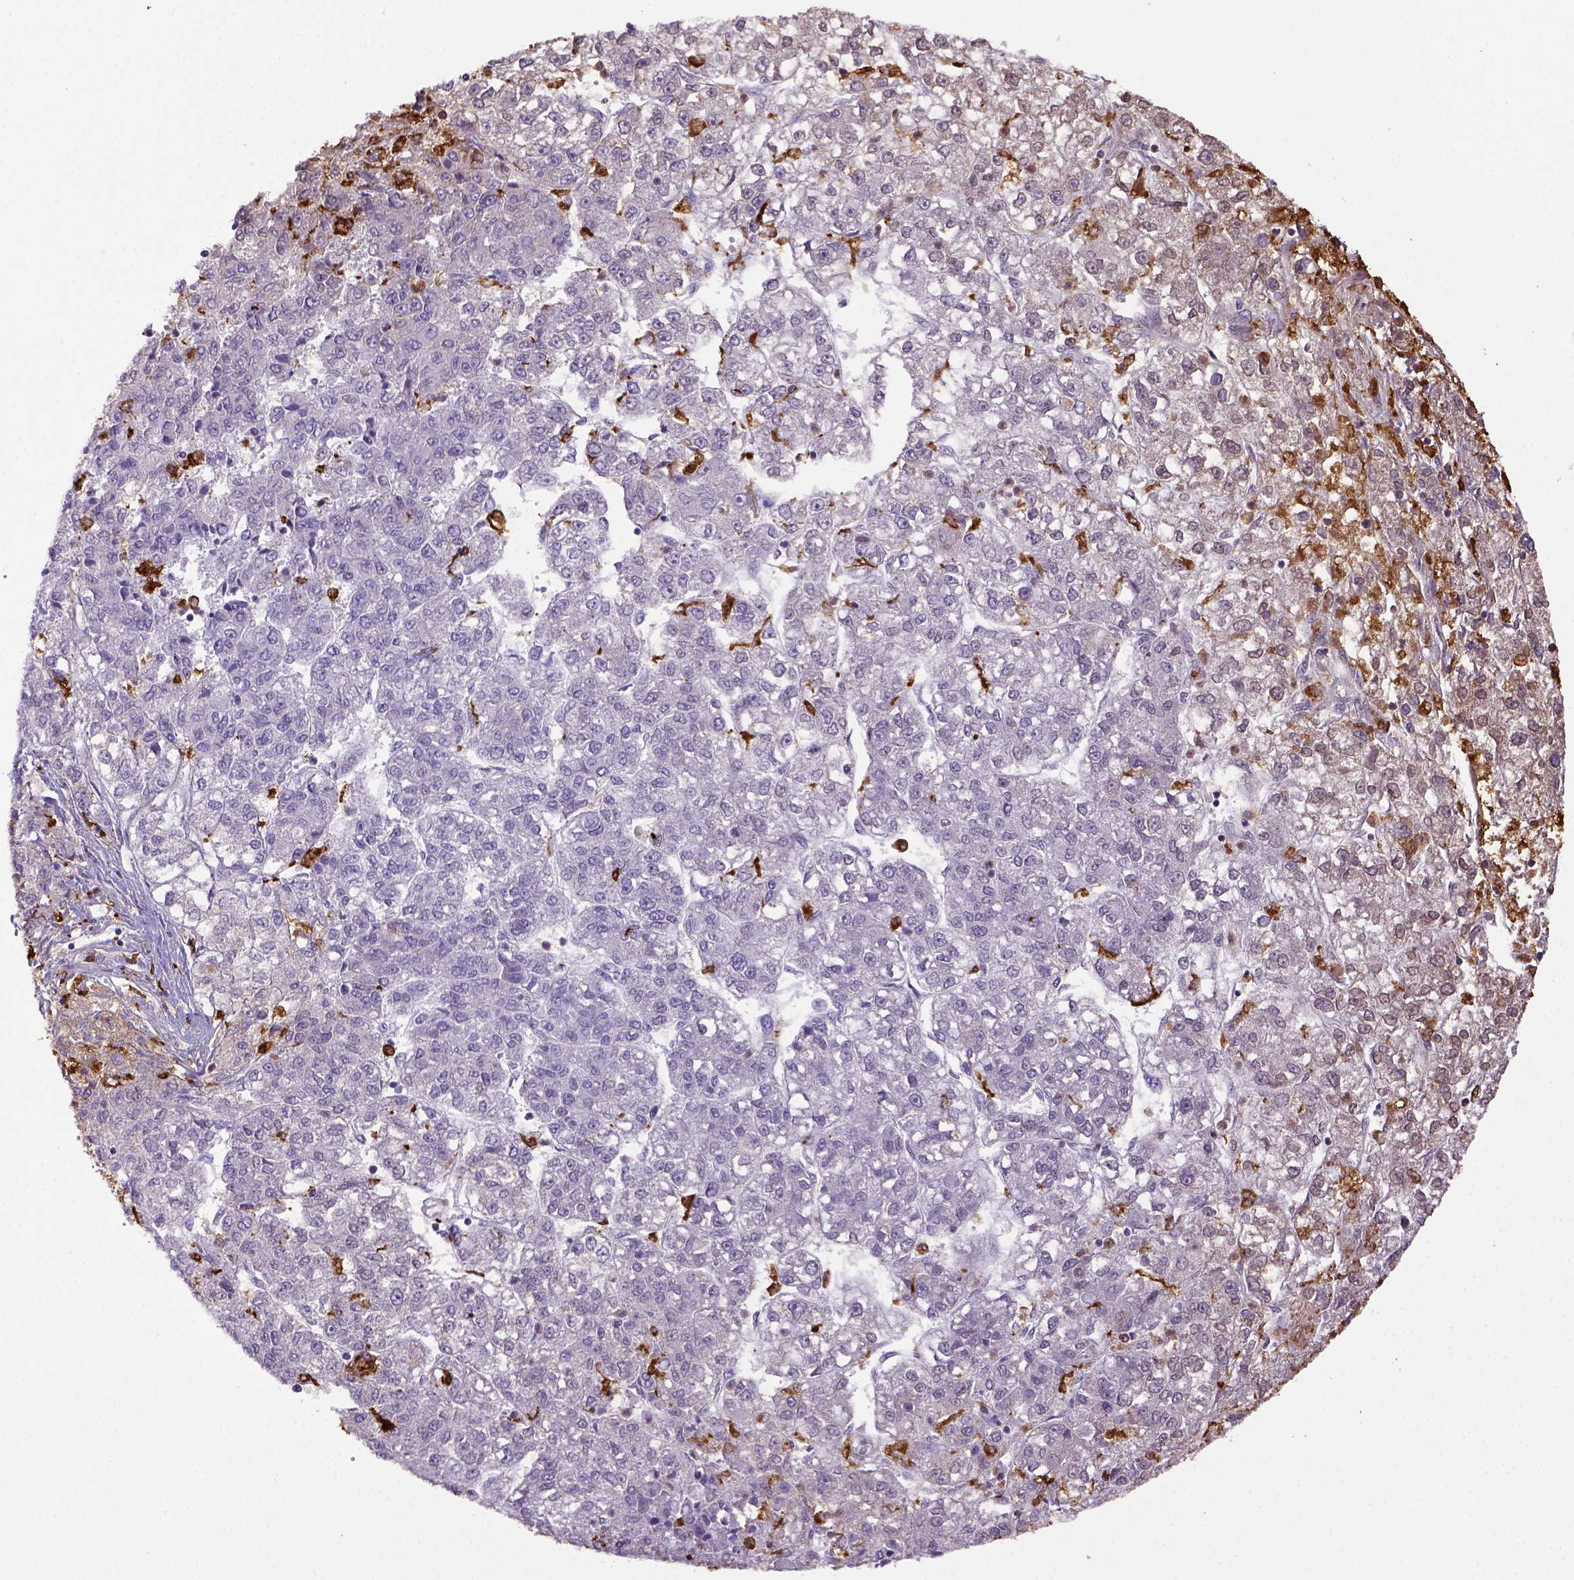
{"staining": {"intensity": "negative", "quantity": "none", "location": "none"}, "tissue": "liver cancer", "cell_type": "Tumor cells", "image_type": "cancer", "snomed": [{"axis": "morphology", "description": "Carcinoma, Hepatocellular, NOS"}, {"axis": "topography", "description": "Liver"}], "caption": "An IHC micrograph of hepatocellular carcinoma (liver) is shown. There is no staining in tumor cells of hepatocellular carcinoma (liver). The staining was performed using DAB (3,3'-diaminobenzidine) to visualize the protein expression in brown, while the nuclei were stained in blue with hematoxylin (Magnification: 20x).", "gene": "CD68", "patient": {"sex": "male", "age": 56}}